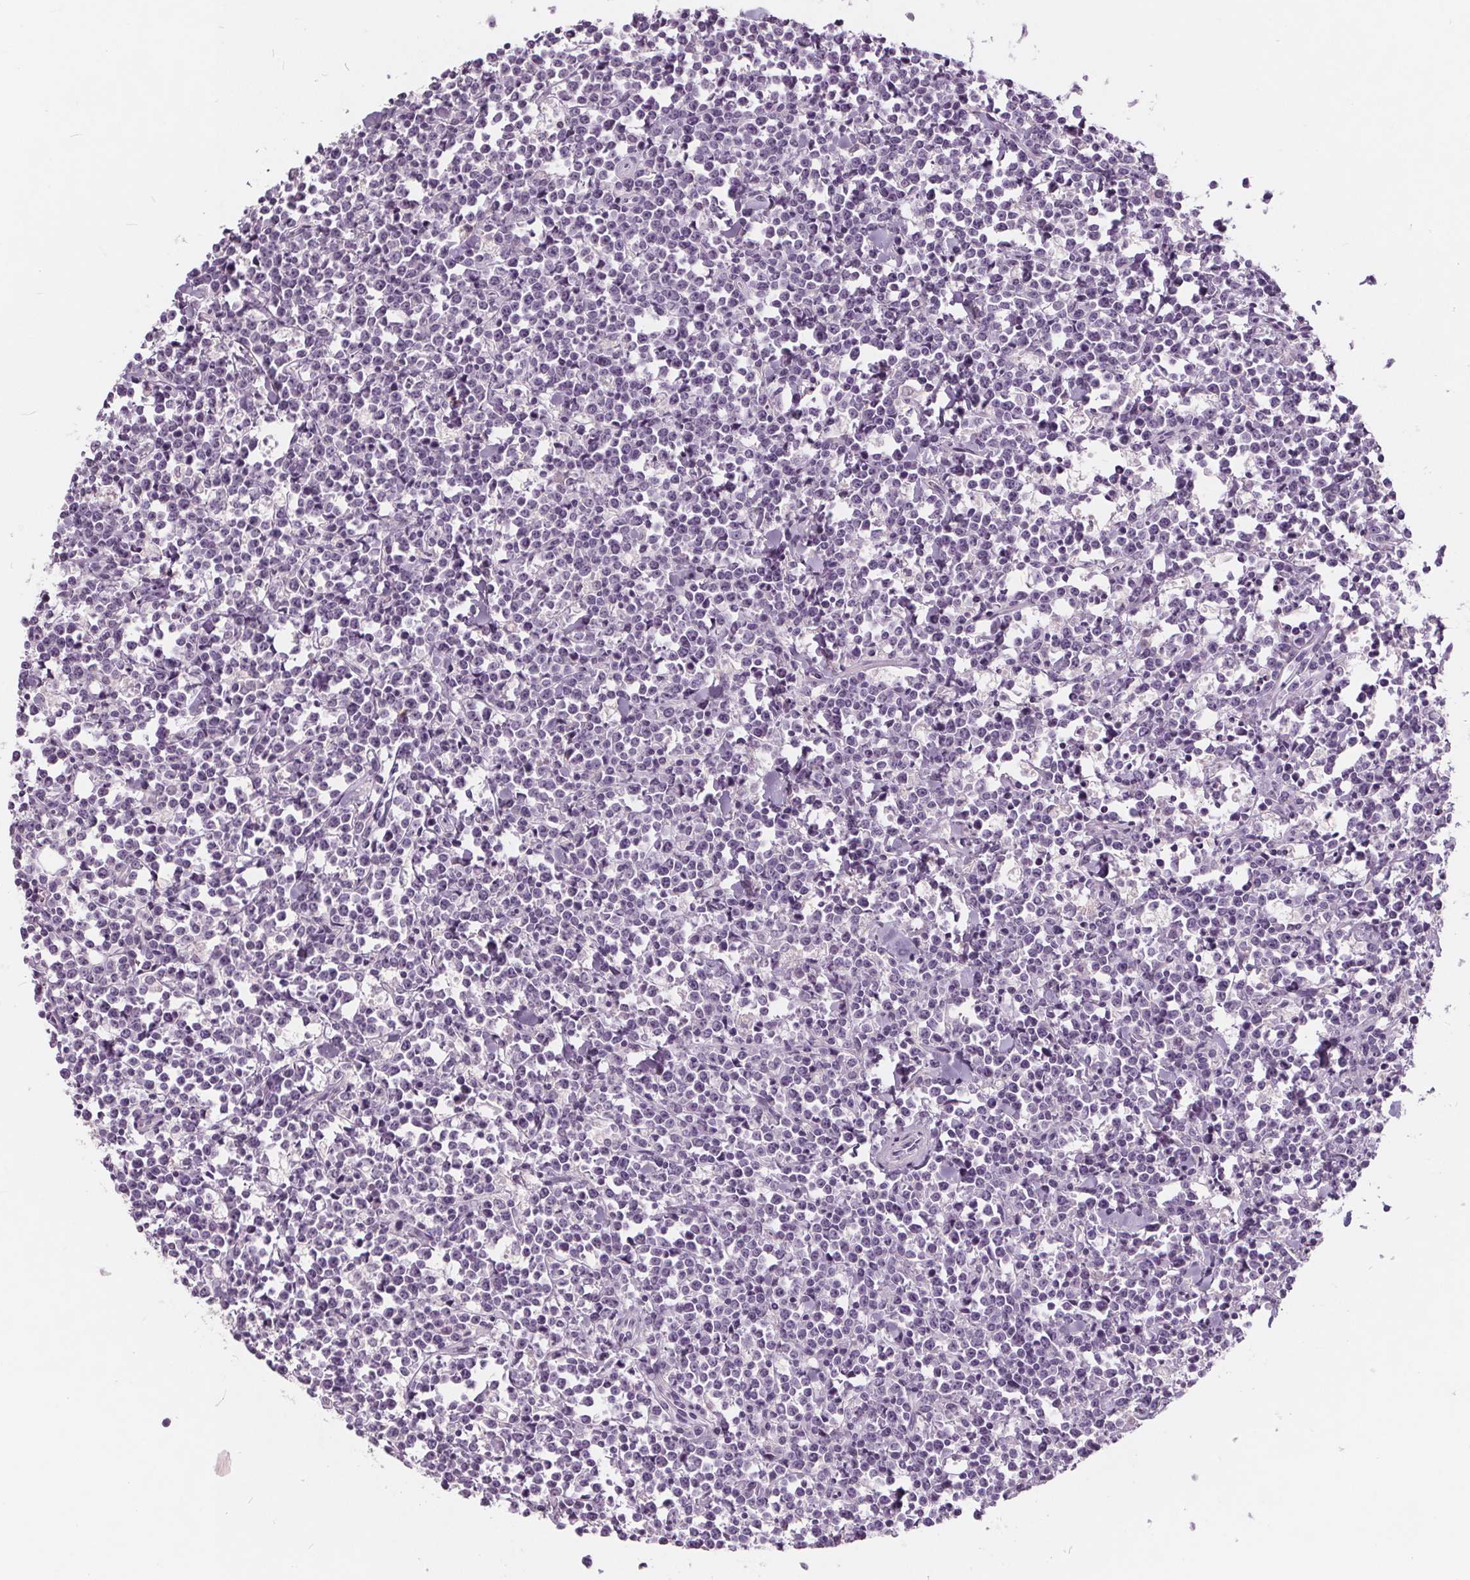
{"staining": {"intensity": "negative", "quantity": "none", "location": "none"}, "tissue": "lymphoma", "cell_type": "Tumor cells", "image_type": "cancer", "snomed": [{"axis": "morphology", "description": "Malignant lymphoma, non-Hodgkin's type, High grade"}, {"axis": "topography", "description": "Small intestine"}], "caption": "IHC image of neoplastic tissue: human lymphoma stained with DAB displays no significant protein positivity in tumor cells. The staining is performed using DAB brown chromogen with nuclei counter-stained in using hematoxylin.", "gene": "PLA2G2E", "patient": {"sex": "female", "age": 56}}